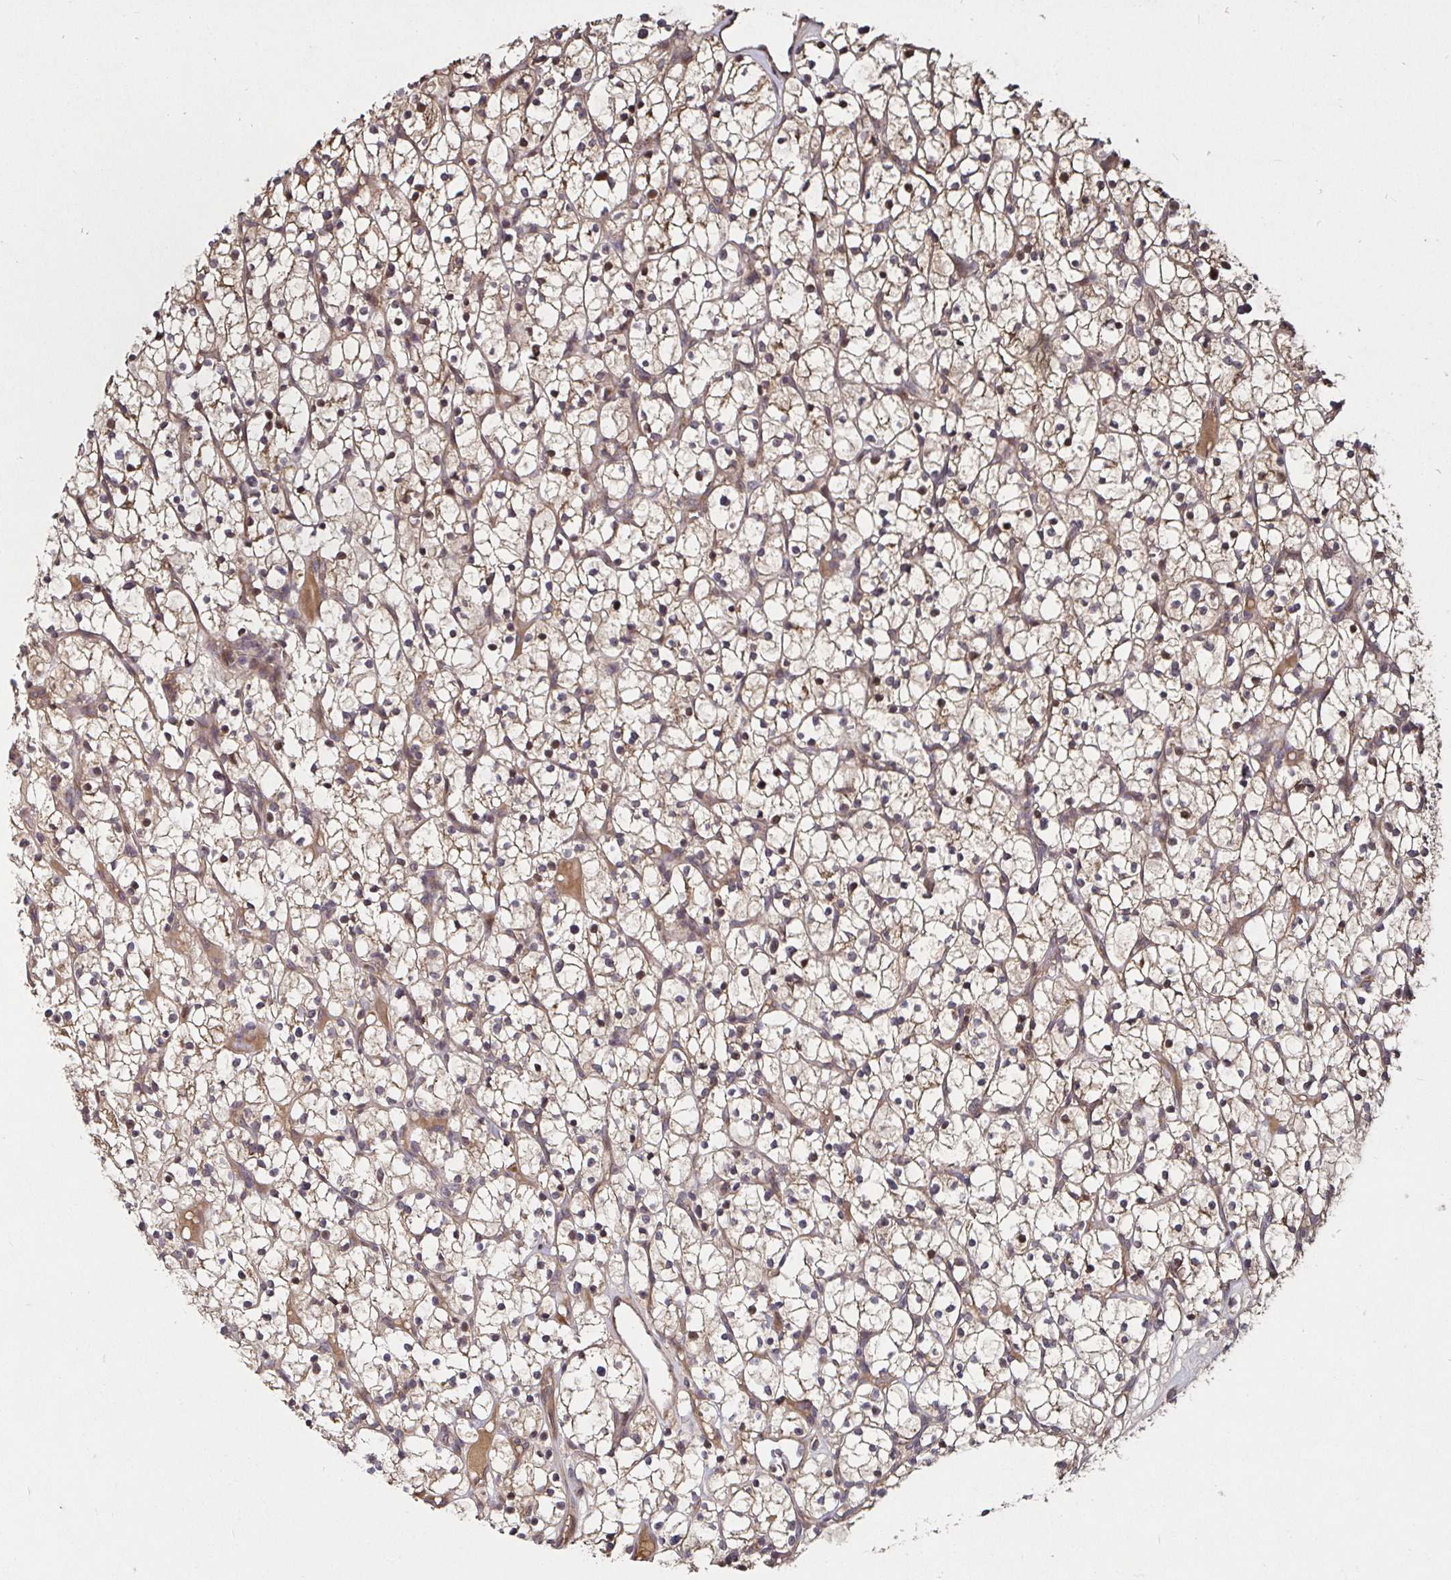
{"staining": {"intensity": "weak", "quantity": "25%-75%", "location": "cytoplasmic/membranous"}, "tissue": "renal cancer", "cell_type": "Tumor cells", "image_type": "cancer", "snomed": [{"axis": "morphology", "description": "Adenocarcinoma, NOS"}, {"axis": "topography", "description": "Kidney"}], "caption": "A brown stain labels weak cytoplasmic/membranous positivity of a protein in human renal adenocarcinoma tumor cells.", "gene": "SMYD3", "patient": {"sex": "female", "age": 64}}